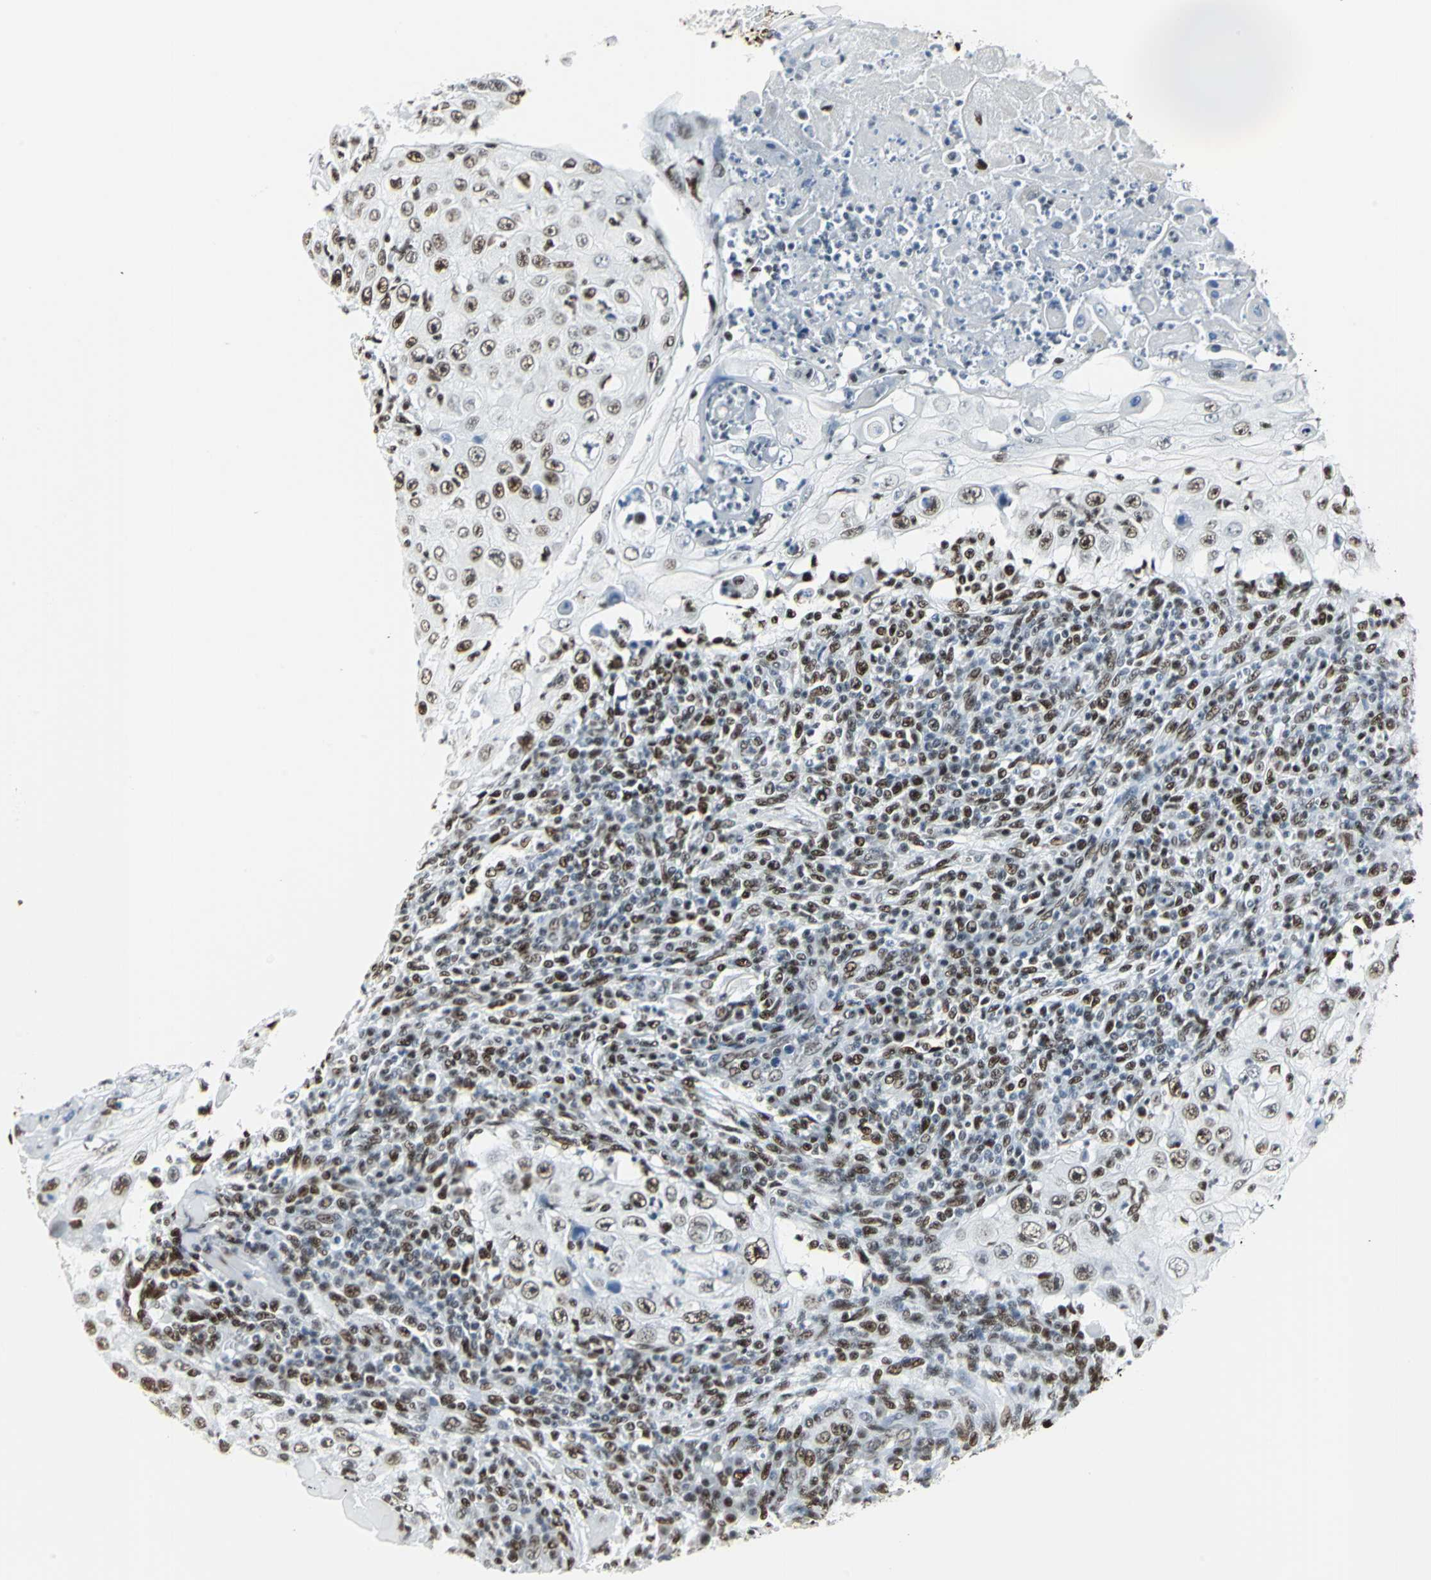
{"staining": {"intensity": "strong", "quantity": ">75%", "location": "nuclear"}, "tissue": "skin cancer", "cell_type": "Tumor cells", "image_type": "cancer", "snomed": [{"axis": "morphology", "description": "Squamous cell carcinoma, NOS"}, {"axis": "topography", "description": "Skin"}], "caption": "Brown immunohistochemical staining in human squamous cell carcinoma (skin) shows strong nuclear staining in approximately >75% of tumor cells. The staining is performed using DAB (3,3'-diaminobenzidine) brown chromogen to label protein expression. The nuclei are counter-stained blue using hematoxylin.", "gene": "HDAC2", "patient": {"sex": "male", "age": 86}}